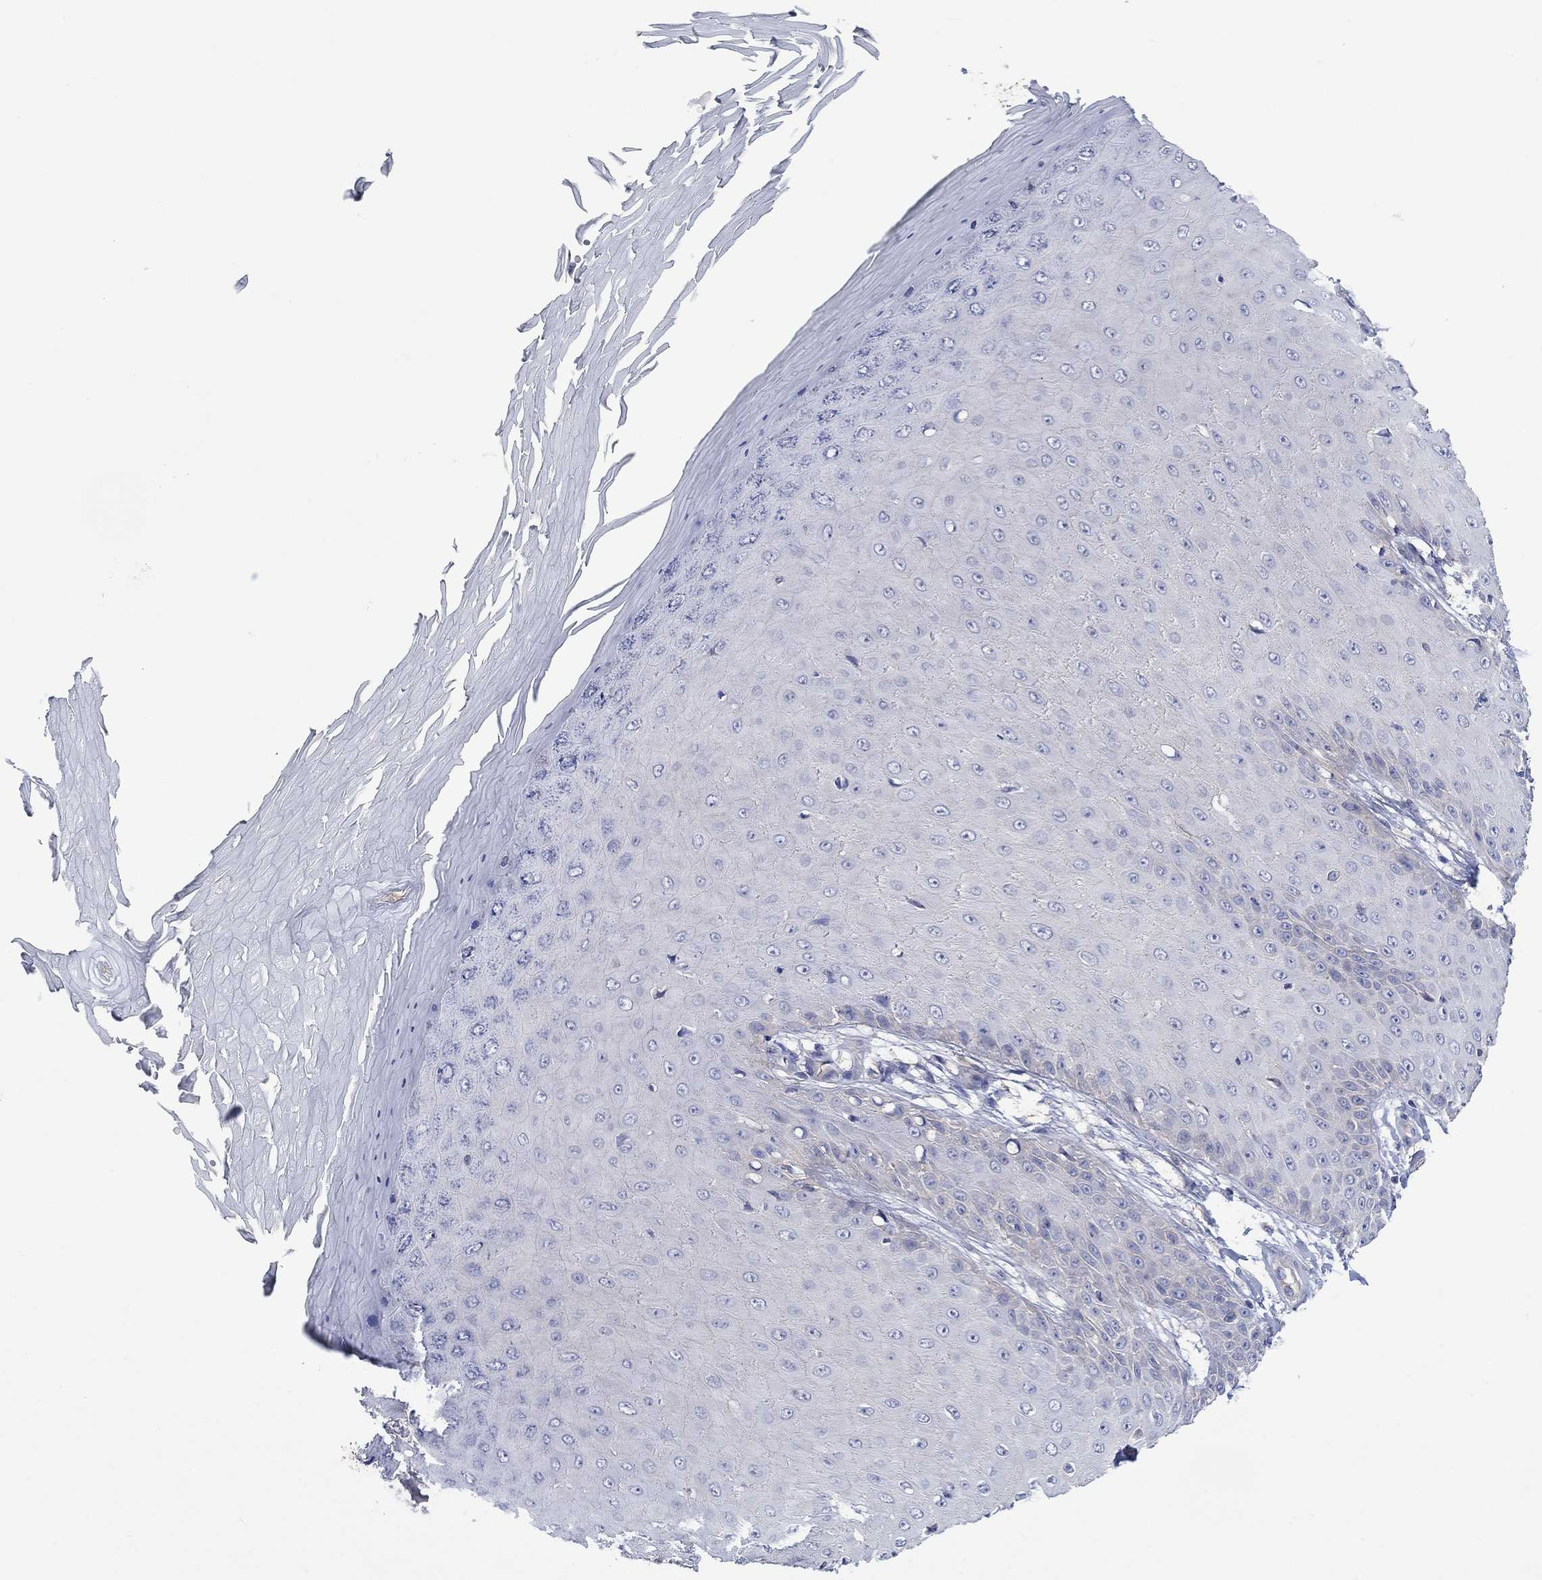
{"staining": {"intensity": "negative", "quantity": "none", "location": "none"}, "tissue": "skin cancer", "cell_type": "Tumor cells", "image_type": "cancer", "snomed": [{"axis": "morphology", "description": "Inflammation, NOS"}, {"axis": "morphology", "description": "Squamous cell carcinoma, NOS"}, {"axis": "topography", "description": "Skin"}], "caption": "The IHC image has no significant staining in tumor cells of skin squamous cell carcinoma tissue. (Immunohistochemistry (ihc), brightfield microscopy, high magnification).", "gene": "TPRN", "patient": {"sex": "male", "age": 70}}